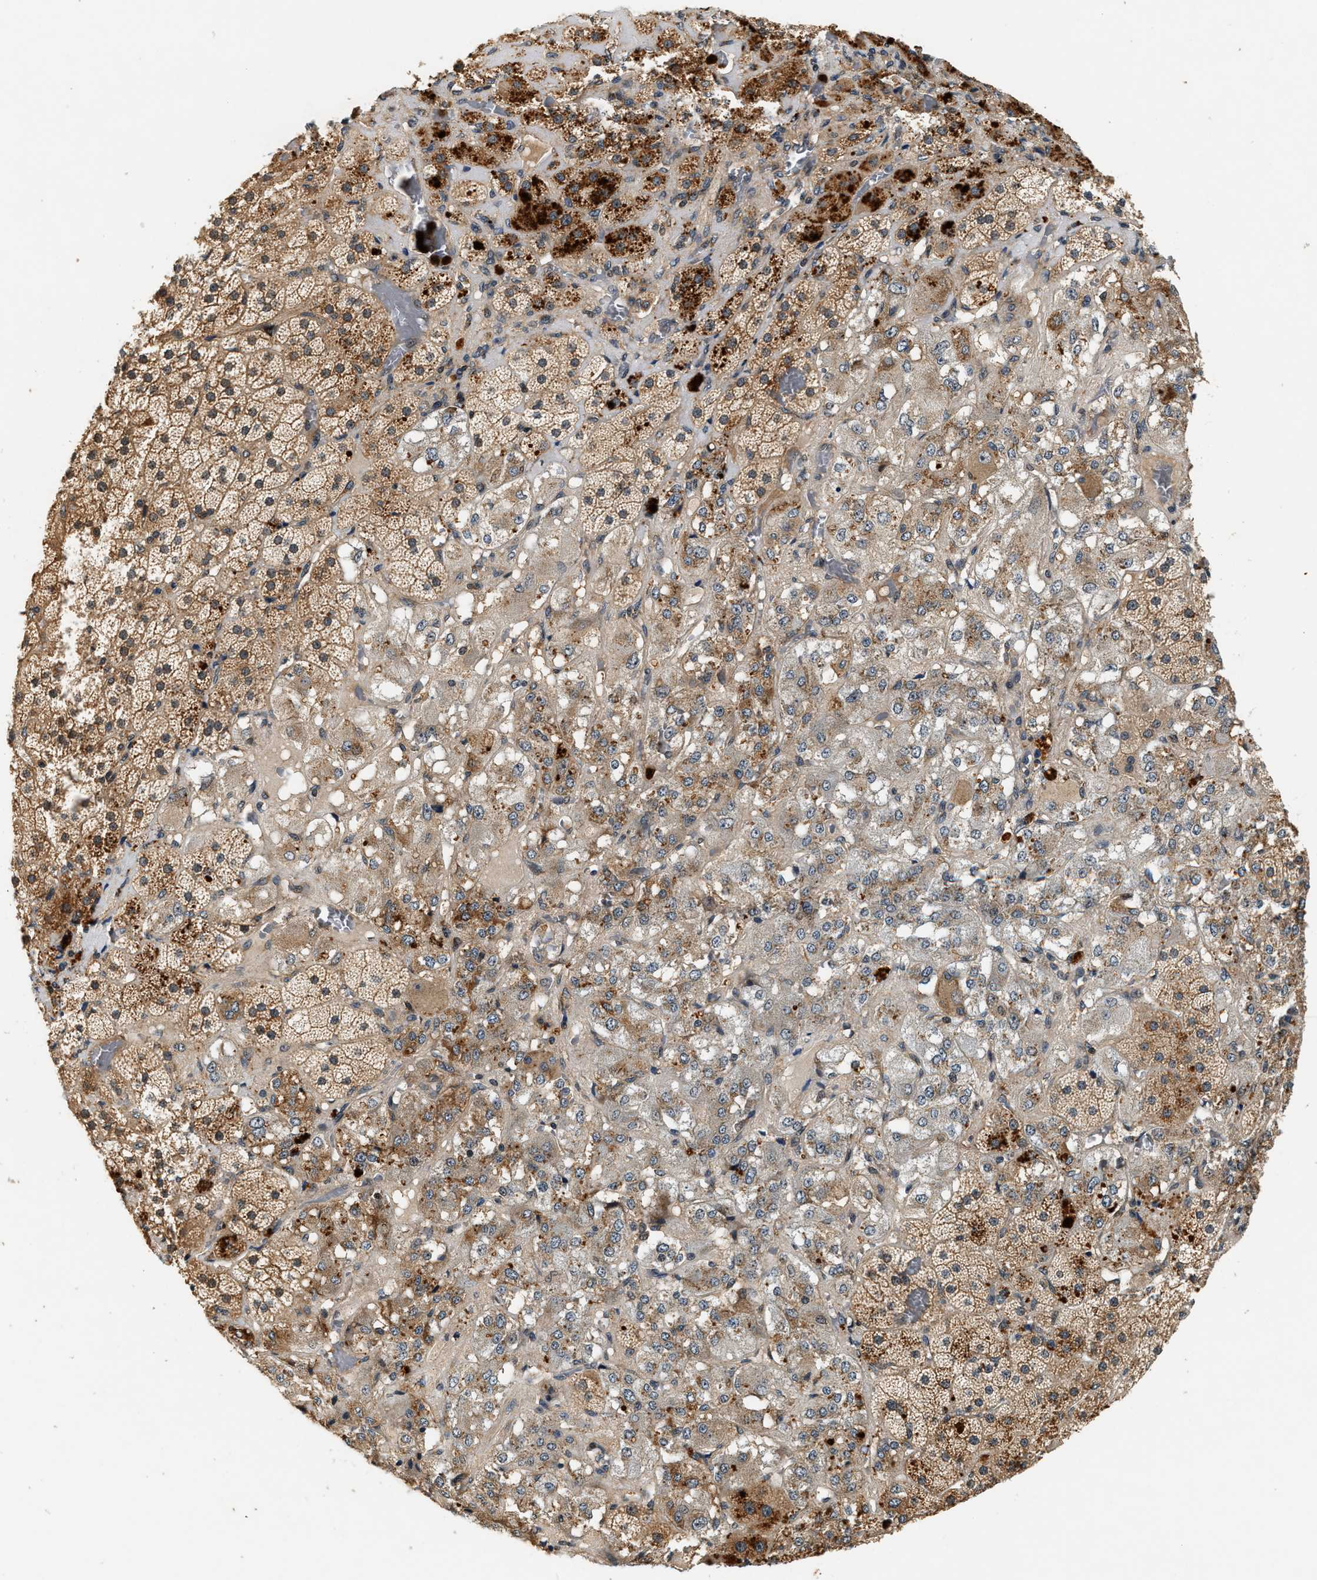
{"staining": {"intensity": "moderate", "quantity": ">75%", "location": "cytoplasmic/membranous"}, "tissue": "adrenal gland", "cell_type": "Glandular cells", "image_type": "normal", "snomed": [{"axis": "morphology", "description": "Normal tissue, NOS"}, {"axis": "topography", "description": "Adrenal gland"}], "caption": "Glandular cells show medium levels of moderate cytoplasmic/membranous staining in about >75% of cells in unremarkable adrenal gland.", "gene": "SAMD9", "patient": {"sex": "male", "age": 57}}